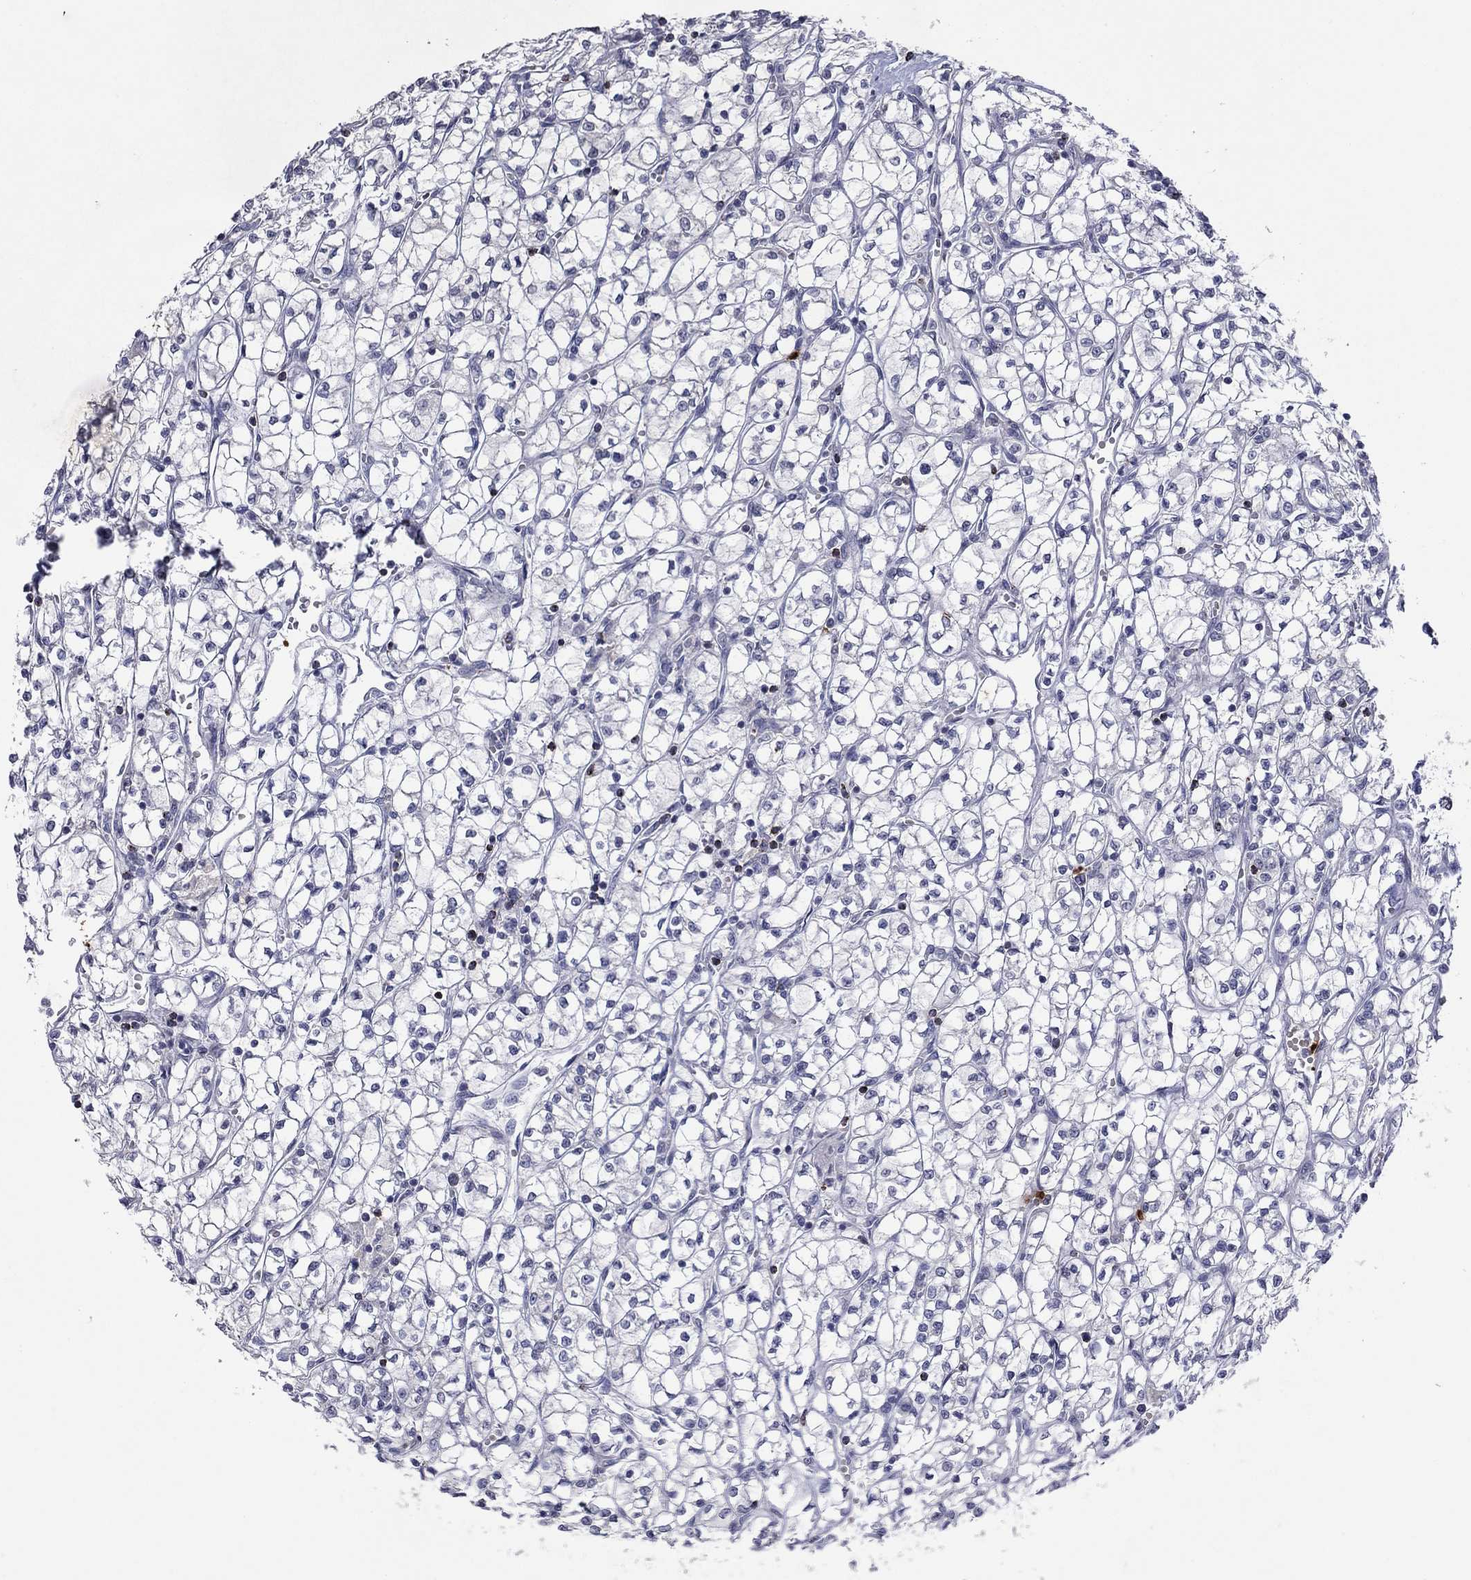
{"staining": {"intensity": "negative", "quantity": "none", "location": "none"}, "tissue": "renal cancer", "cell_type": "Tumor cells", "image_type": "cancer", "snomed": [{"axis": "morphology", "description": "Adenocarcinoma, NOS"}, {"axis": "topography", "description": "Kidney"}], "caption": "The IHC micrograph has no significant staining in tumor cells of renal adenocarcinoma tissue. (DAB immunohistochemistry (IHC), high magnification).", "gene": "CCL5", "patient": {"sex": "female", "age": 64}}